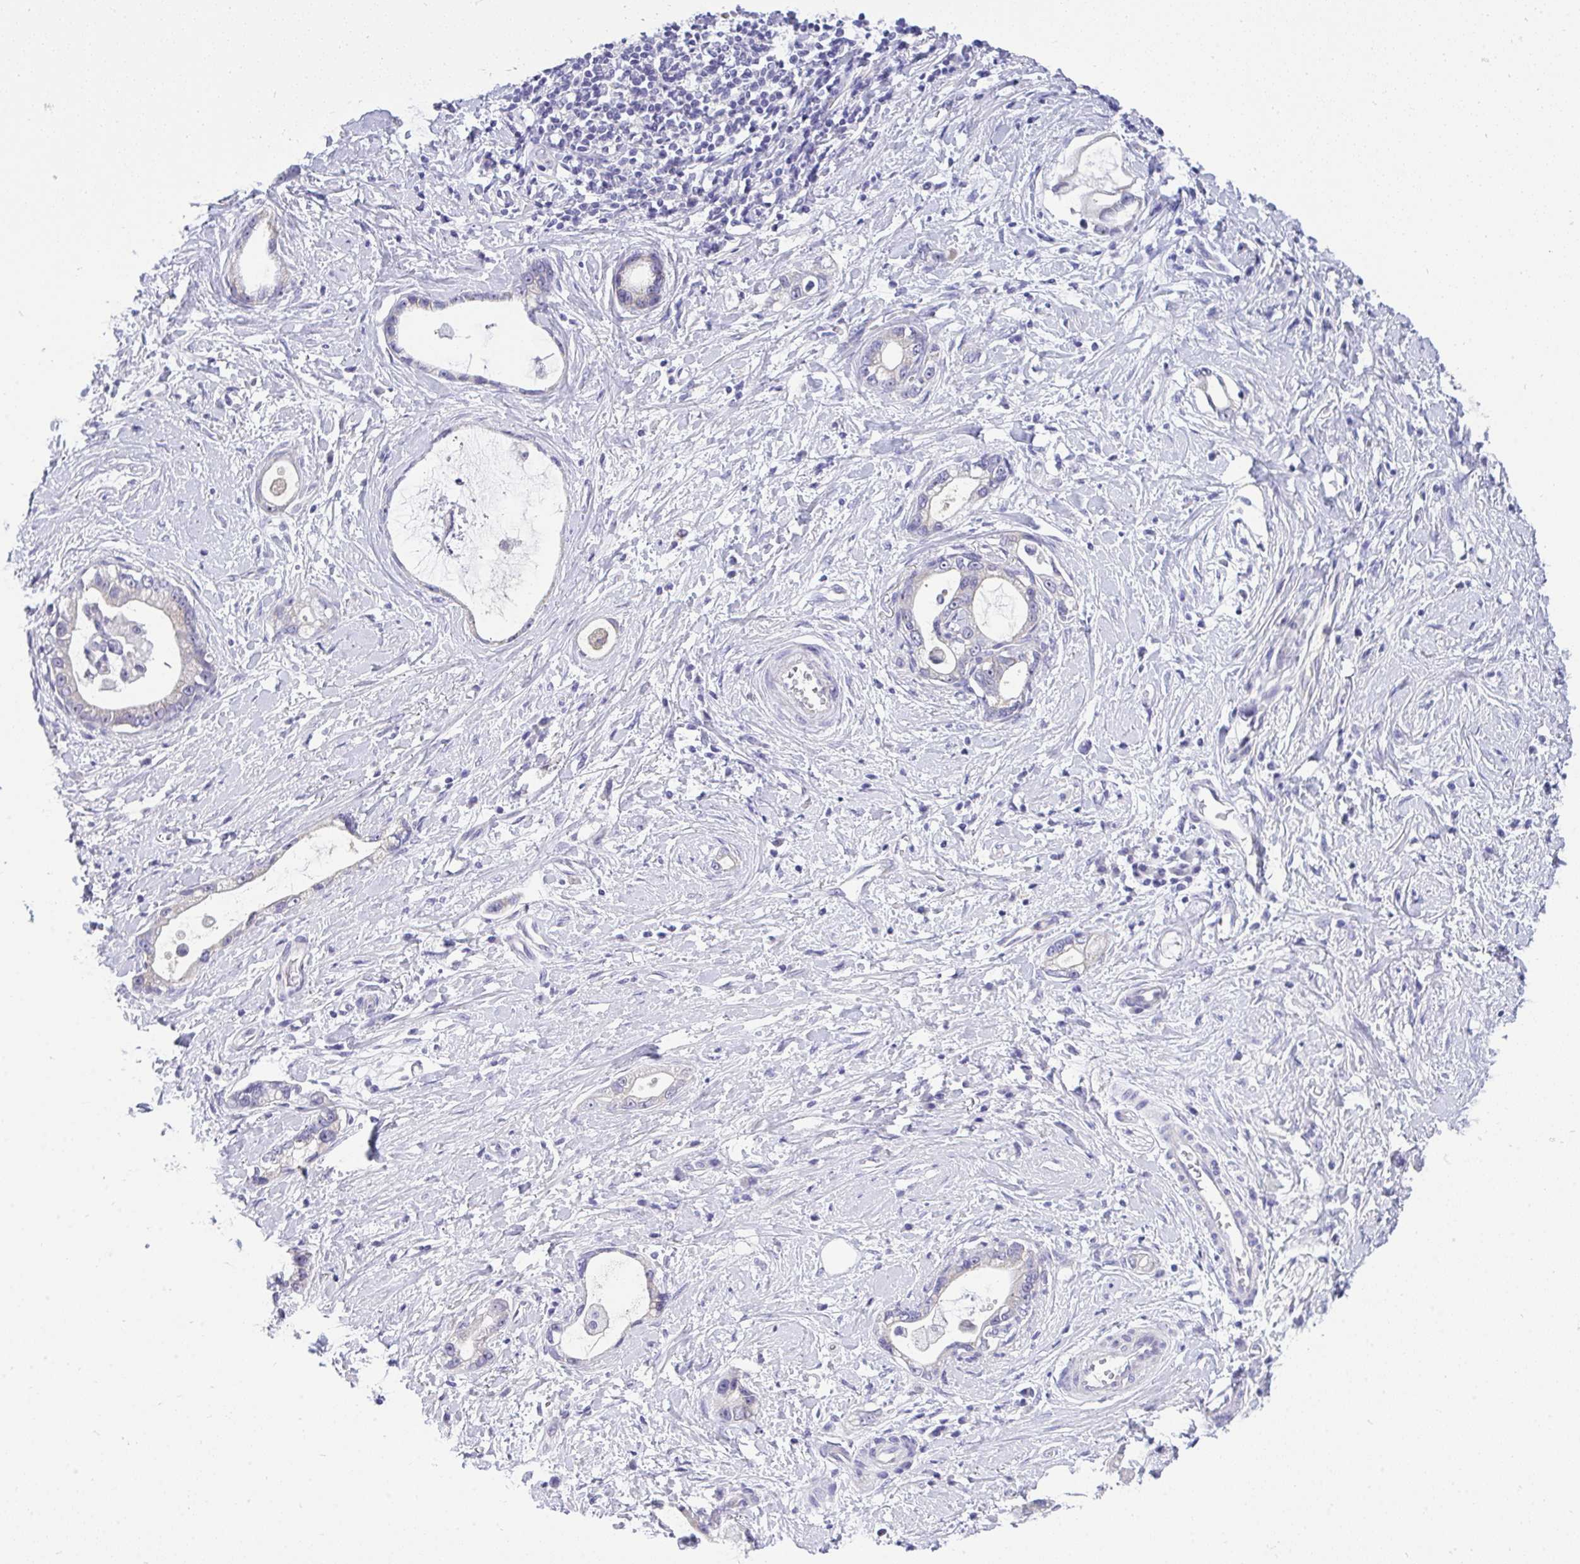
{"staining": {"intensity": "negative", "quantity": "none", "location": "none"}, "tissue": "stomach cancer", "cell_type": "Tumor cells", "image_type": "cancer", "snomed": [{"axis": "morphology", "description": "Adenocarcinoma, NOS"}, {"axis": "topography", "description": "Stomach"}], "caption": "This is a micrograph of immunohistochemistry staining of adenocarcinoma (stomach), which shows no positivity in tumor cells.", "gene": "VGLL3", "patient": {"sex": "male", "age": 55}}